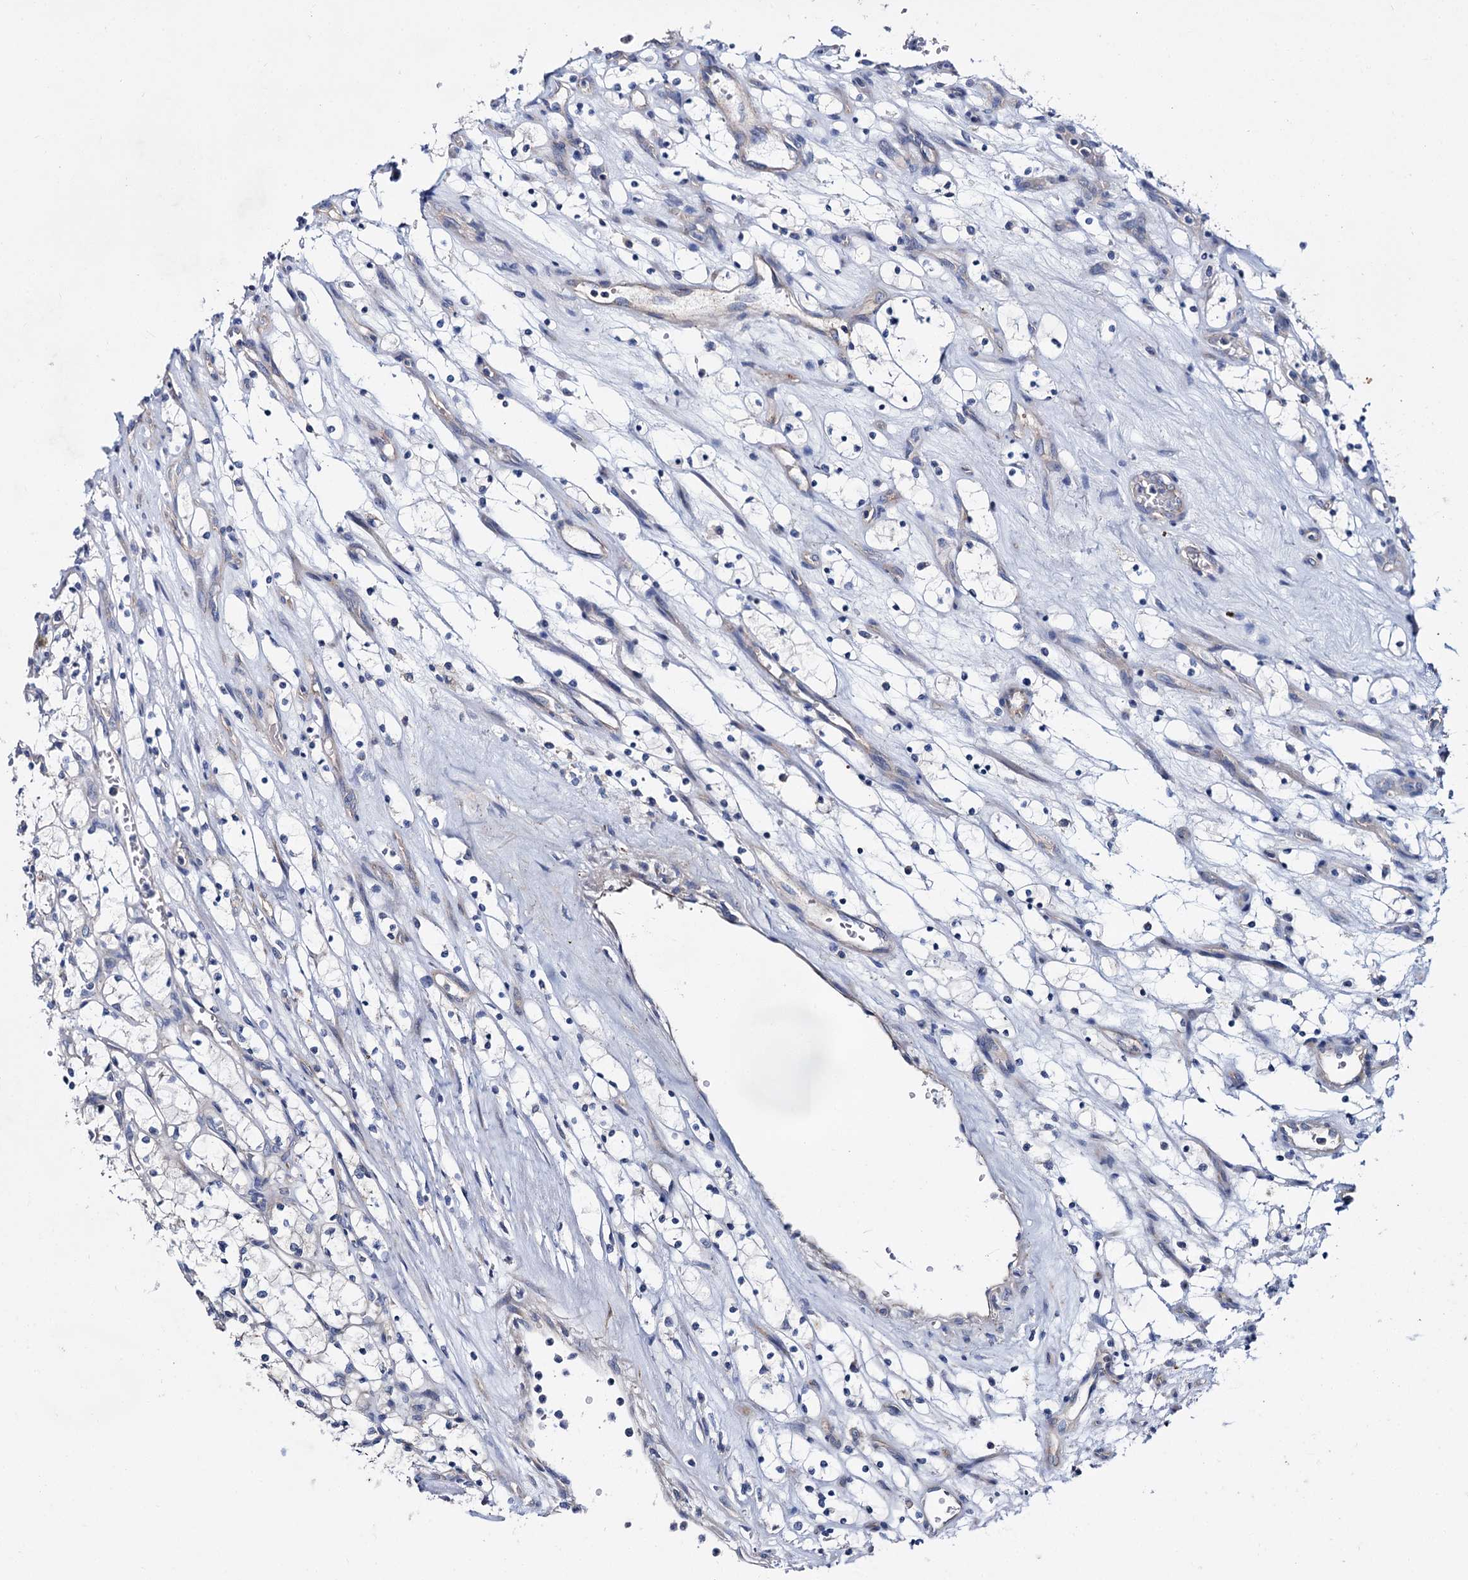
{"staining": {"intensity": "negative", "quantity": "none", "location": "none"}, "tissue": "renal cancer", "cell_type": "Tumor cells", "image_type": "cancer", "snomed": [{"axis": "morphology", "description": "Adenocarcinoma, NOS"}, {"axis": "topography", "description": "Kidney"}], "caption": "The photomicrograph exhibits no staining of tumor cells in renal cancer.", "gene": "CEP295", "patient": {"sex": "female", "age": 69}}